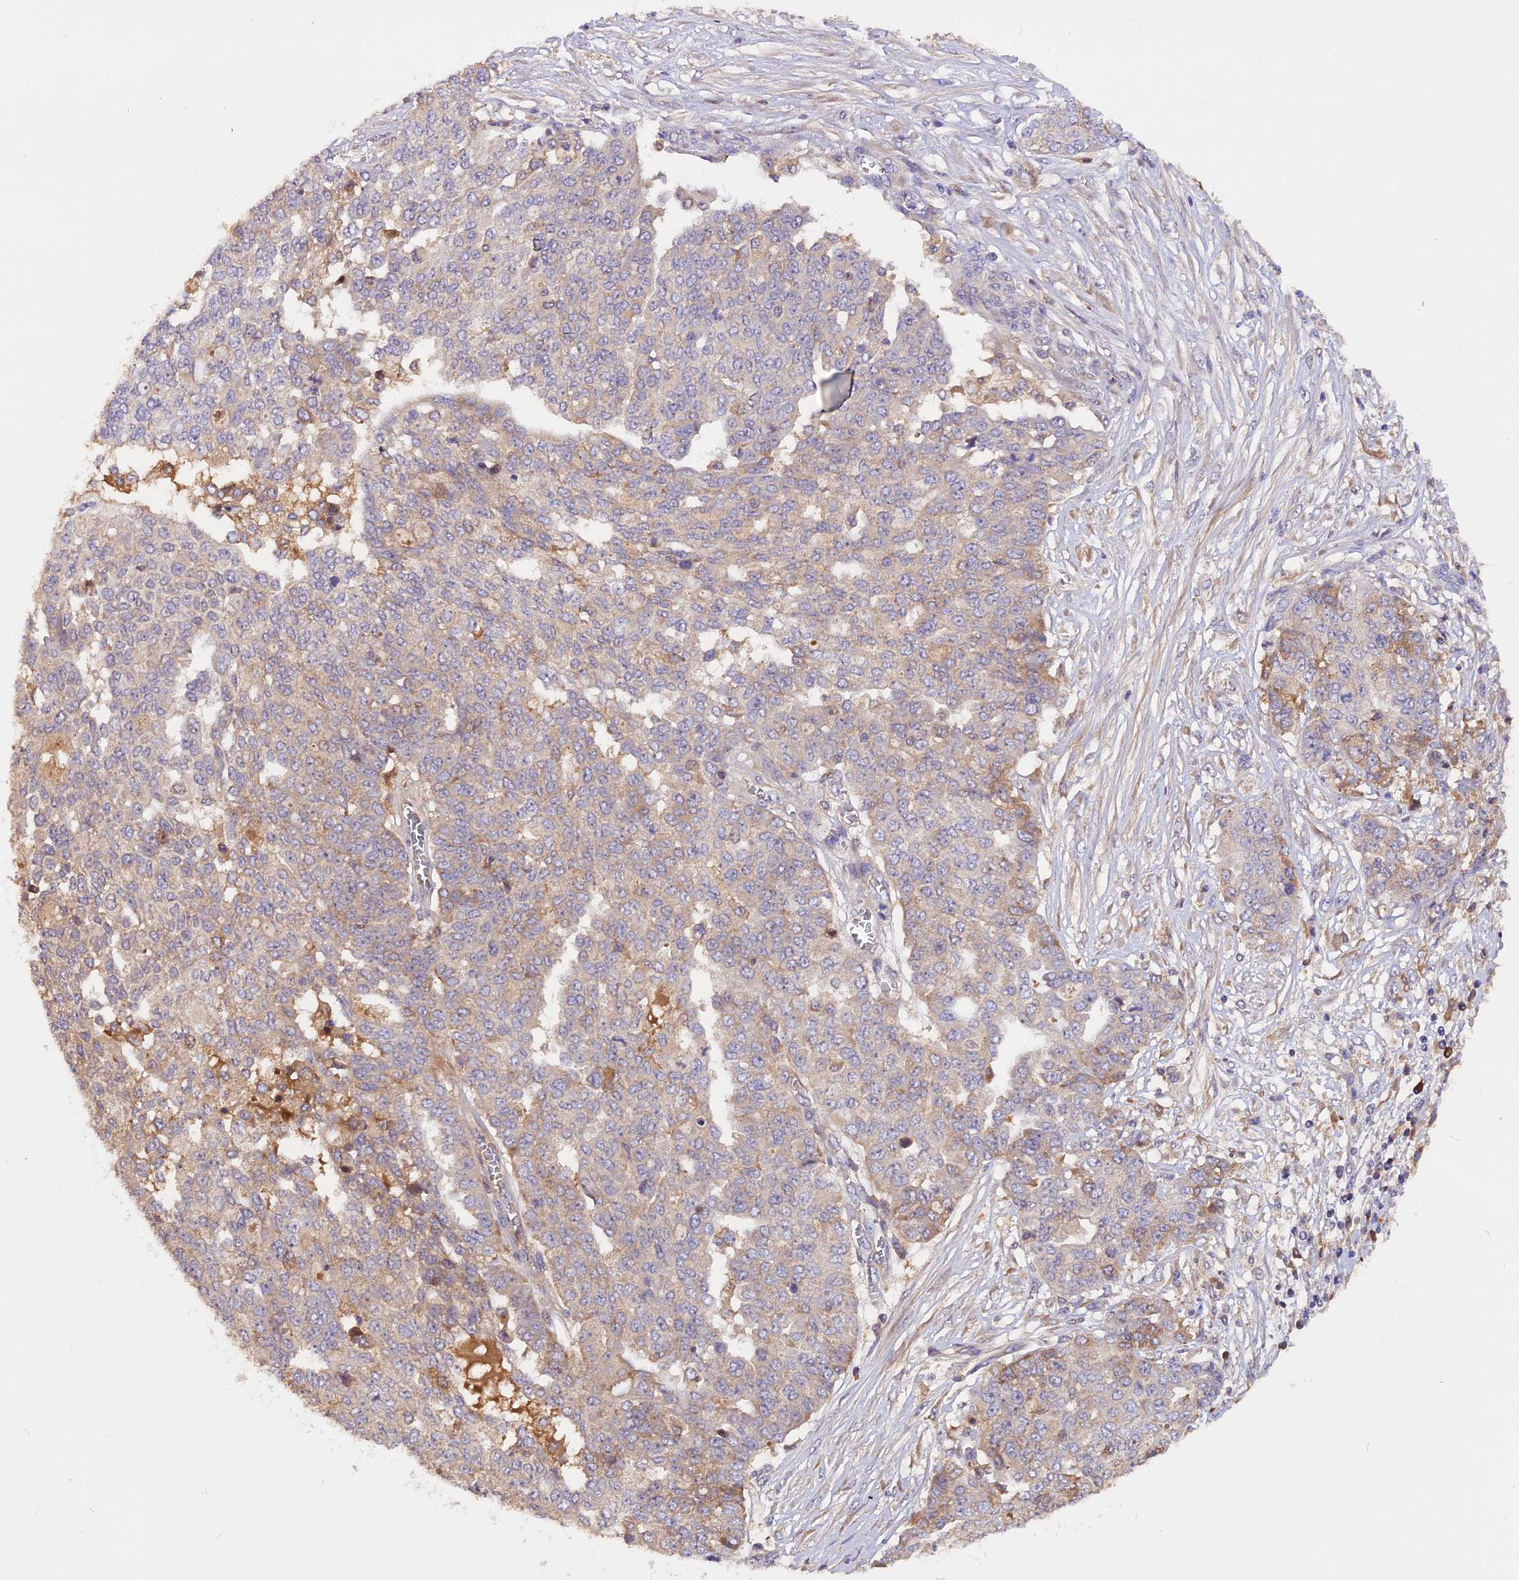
{"staining": {"intensity": "weak", "quantity": "25%-75%", "location": "cytoplasmic/membranous"}, "tissue": "ovarian cancer", "cell_type": "Tumor cells", "image_type": "cancer", "snomed": [{"axis": "morphology", "description": "Cystadenocarcinoma, serous, NOS"}, {"axis": "topography", "description": "Soft tissue"}, {"axis": "topography", "description": "Ovary"}], "caption": "Approximately 25%-75% of tumor cells in human ovarian serous cystadenocarcinoma display weak cytoplasmic/membranous protein expression as visualized by brown immunohistochemical staining.", "gene": "MARK4", "patient": {"sex": "female", "age": 57}}